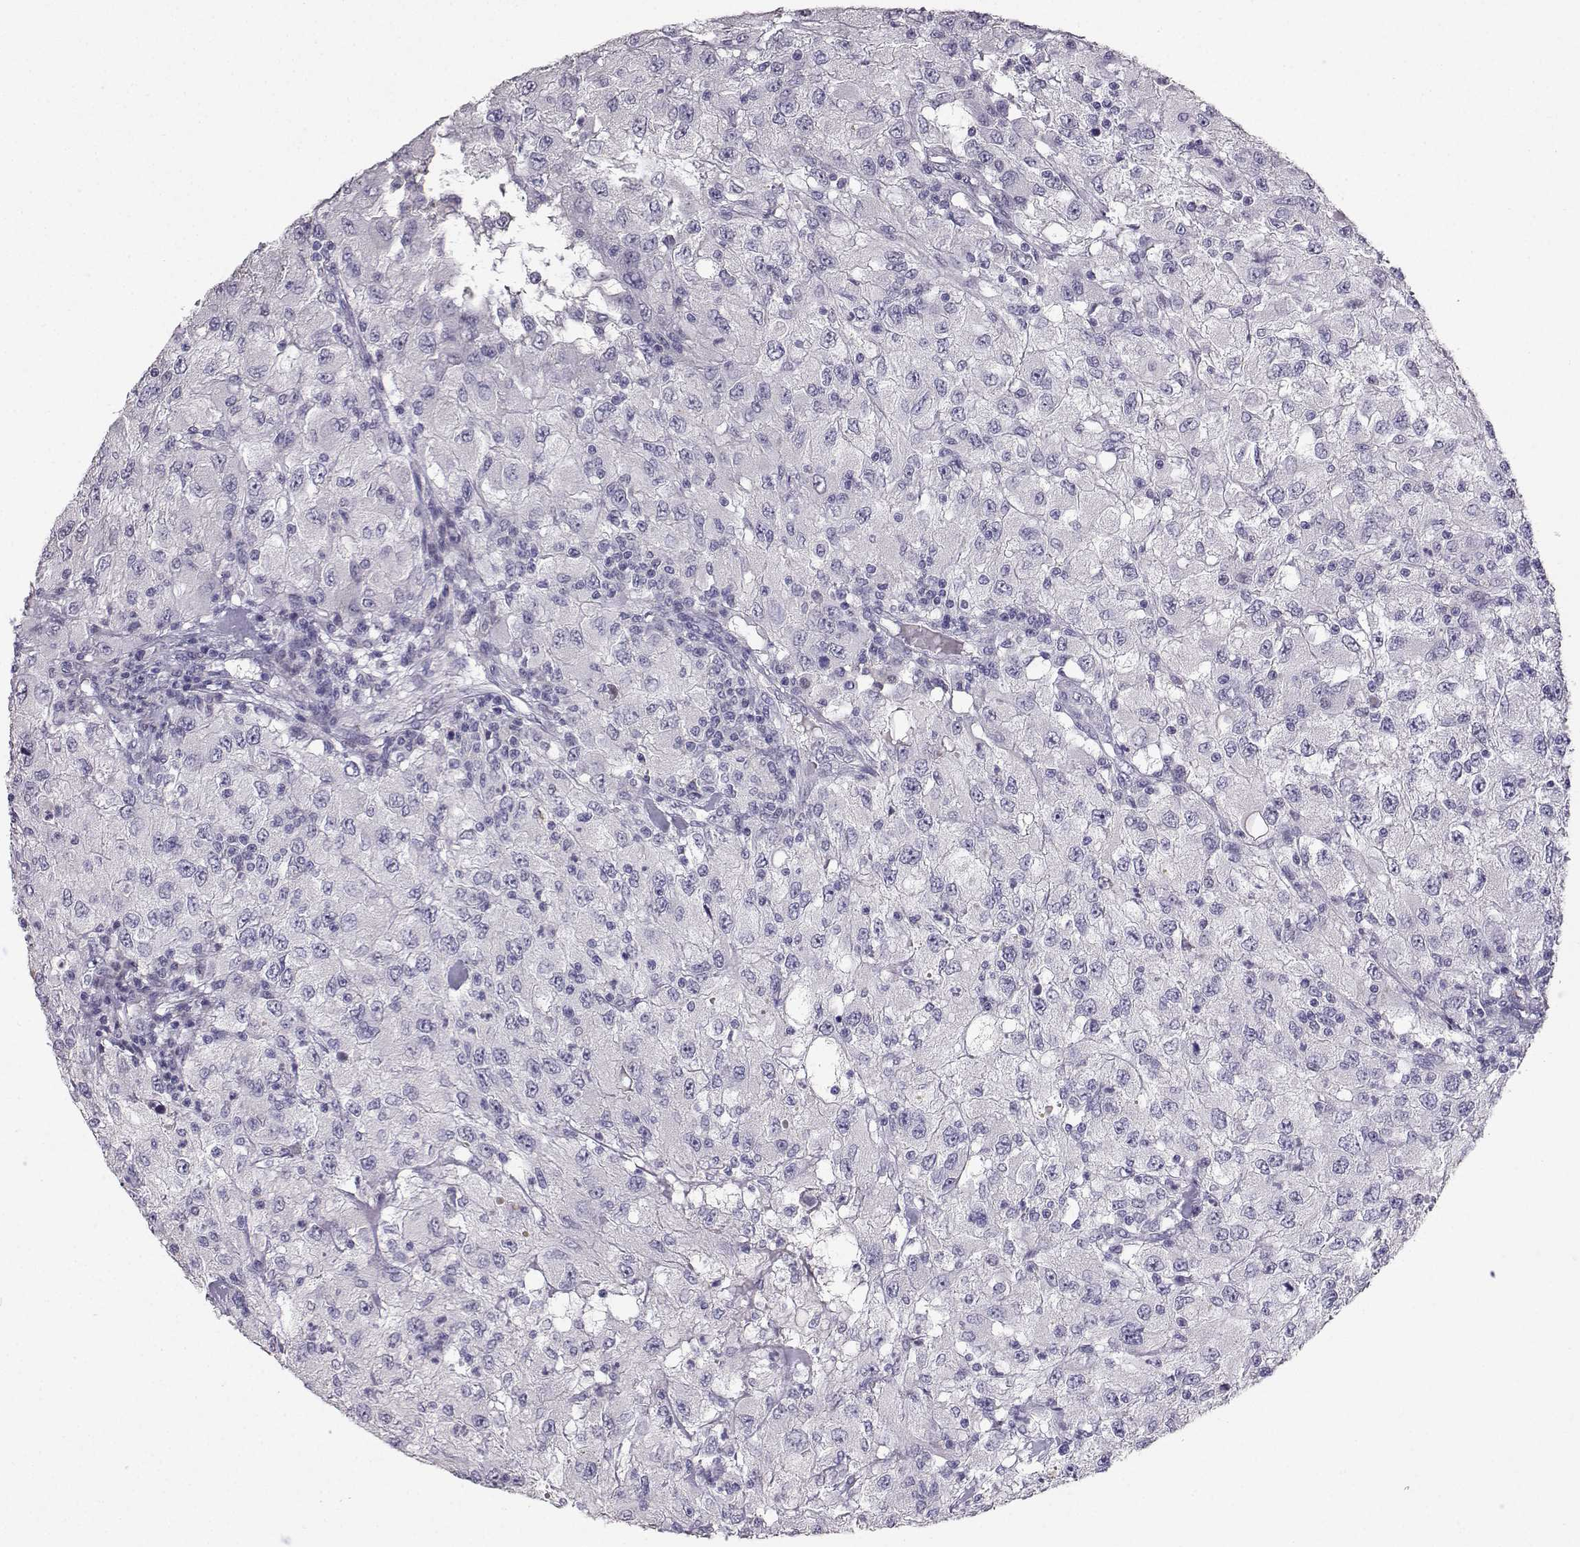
{"staining": {"intensity": "negative", "quantity": "none", "location": "none"}, "tissue": "renal cancer", "cell_type": "Tumor cells", "image_type": "cancer", "snomed": [{"axis": "morphology", "description": "Adenocarcinoma, NOS"}, {"axis": "topography", "description": "Kidney"}], "caption": "Immunohistochemistry (IHC) micrograph of neoplastic tissue: human renal adenocarcinoma stained with DAB (3,3'-diaminobenzidine) demonstrates no significant protein positivity in tumor cells.", "gene": "CARTPT", "patient": {"sex": "female", "age": 67}}